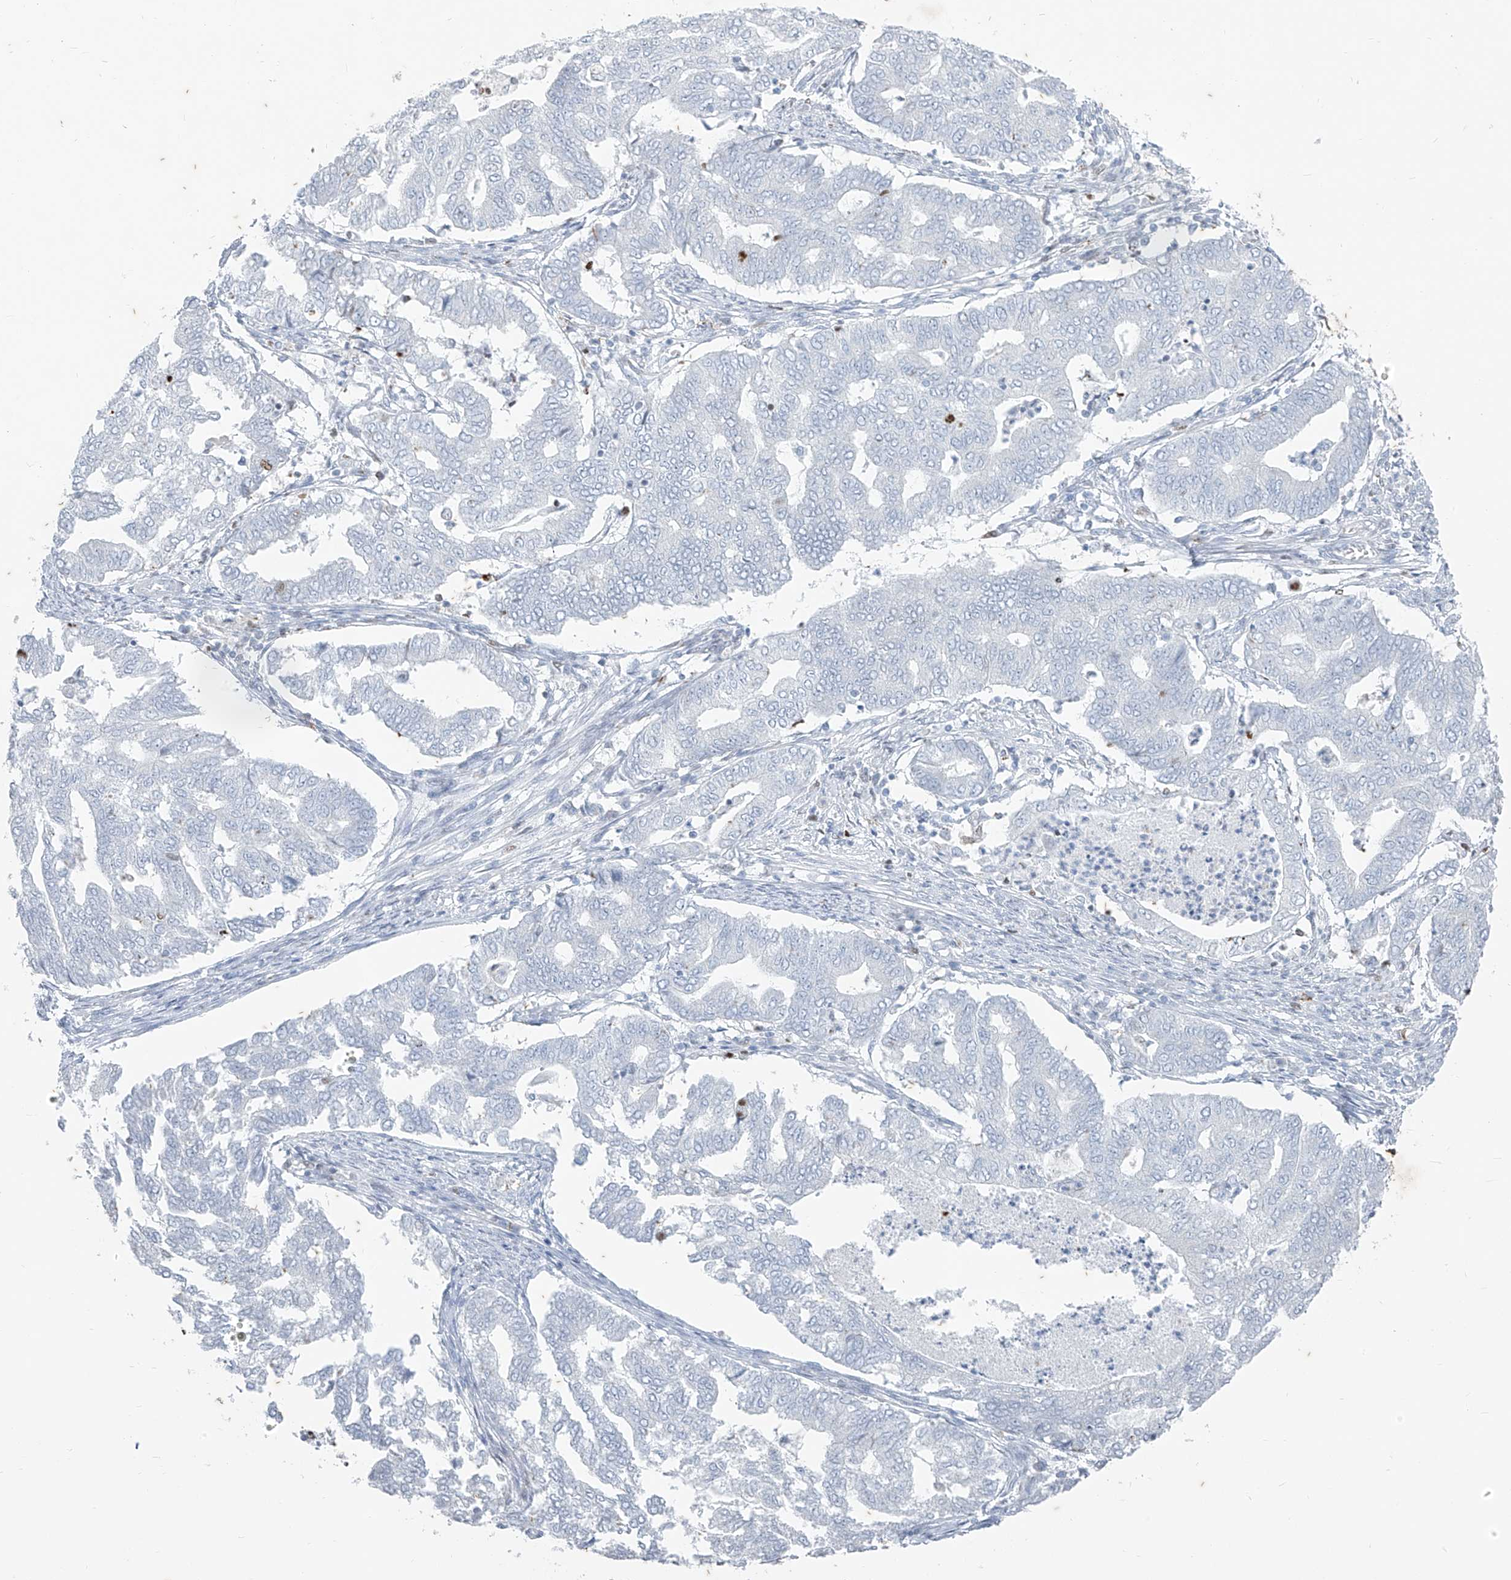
{"staining": {"intensity": "negative", "quantity": "none", "location": "none"}, "tissue": "endometrial cancer", "cell_type": "Tumor cells", "image_type": "cancer", "snomed": [{"axis": "morphology", "description": "Adenocarcinoma, NOS"}, {"axis": "topography", "description": "Endometrium"}], "caption": "There is no significant positivity in tumor cells of endometrial adenocarcinoma.", "gene": "CX3CR1", "patient": {"sex": "female", "age": 79}}